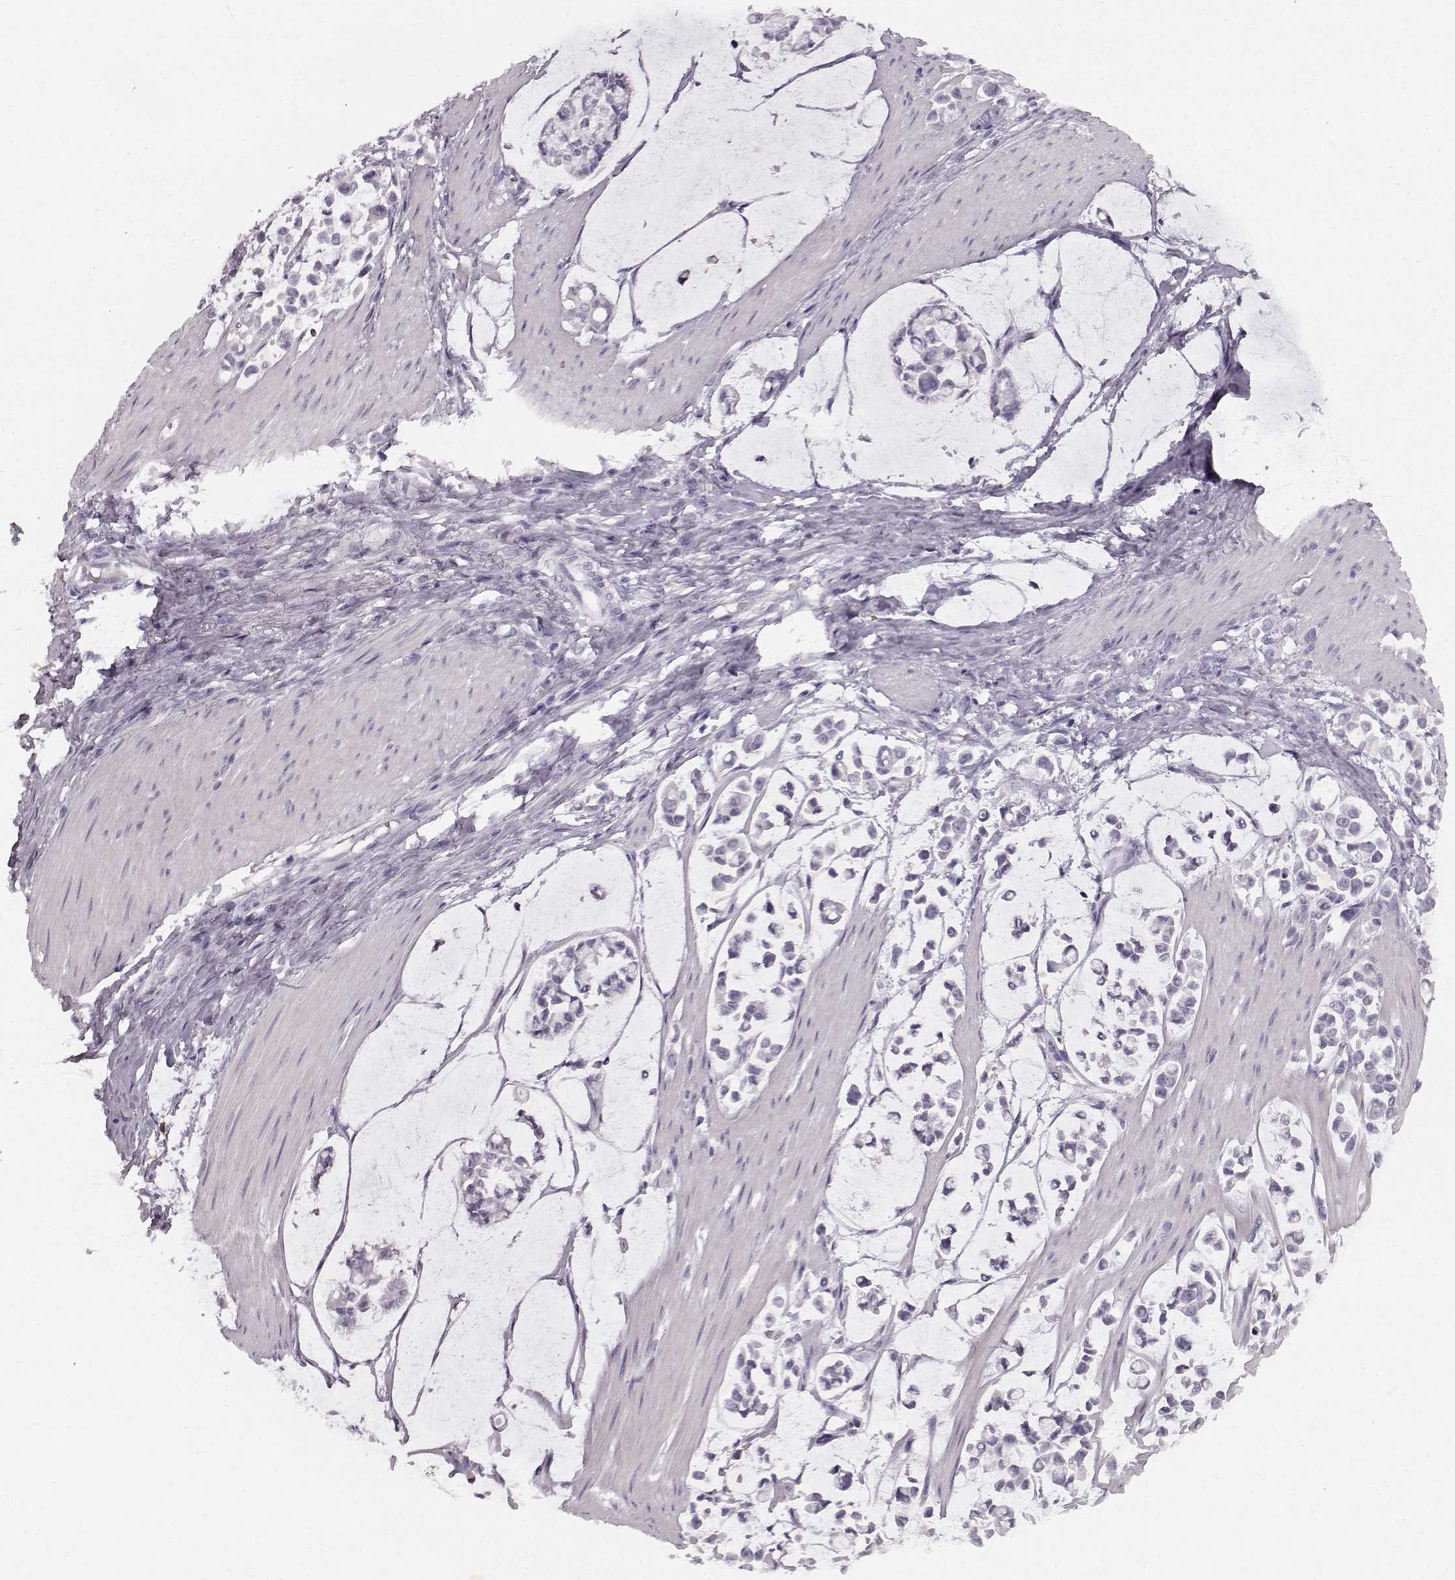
{"staining": {"intensity": "negative", "quantity": "none", "location": "none"}, "tissue": "stomach cancer", "cell_type": "Tumor cells", "image_type": "cancer", "snomed": [{"axis": "morphology", "description": "Adenocarcinoma, NOS"}, {"axis": "topography", "description": "Stomach"}], "caption": "Histopathology image shows no significant protein positivity in tumor cells of stomach cancer.", "gene": "KIAA0319", "patient": {"sex": "male", "age": 82}}